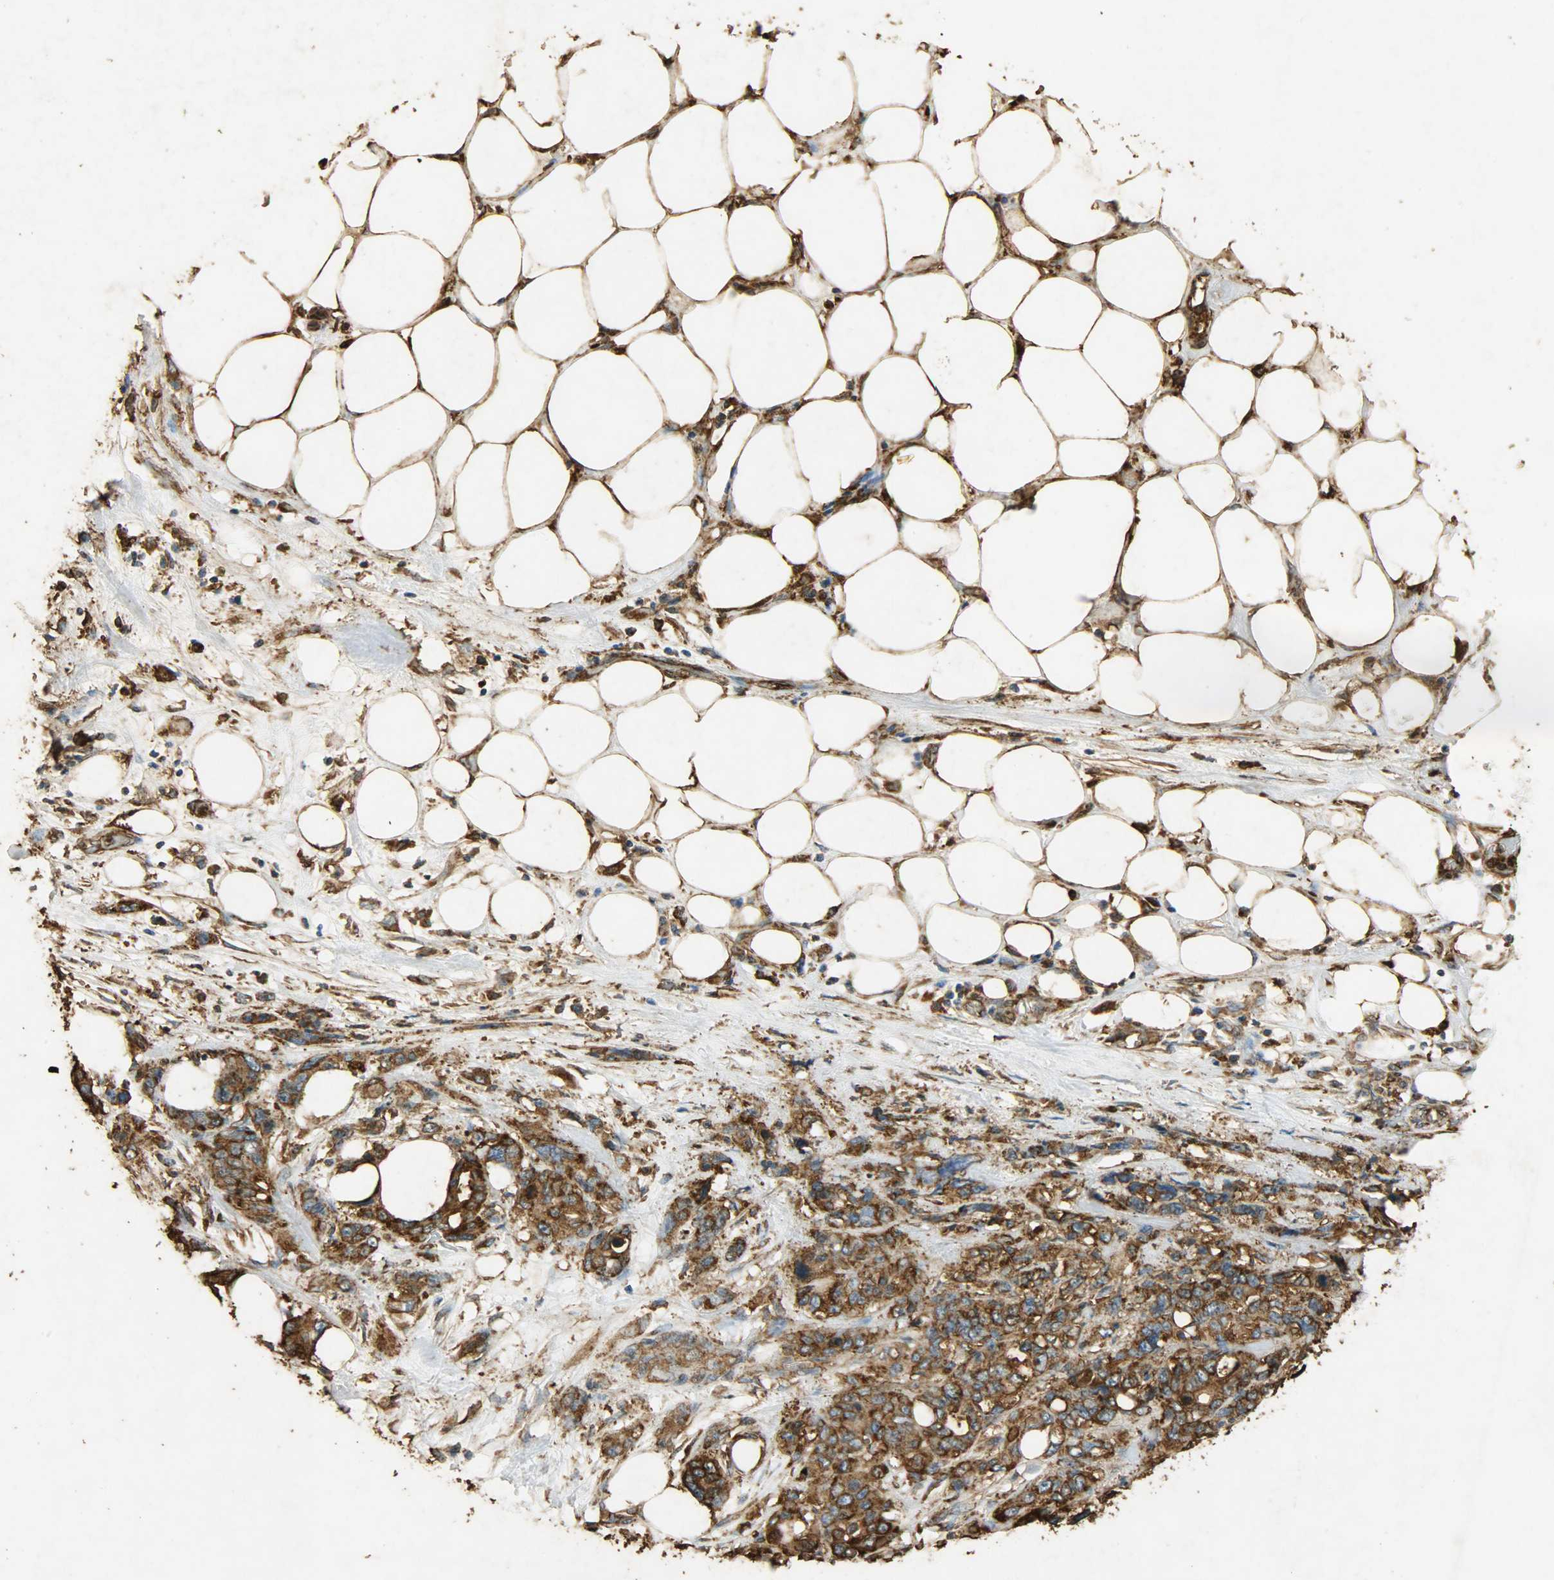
{"staining": {"intensity": "strong", "quantity": ">75%", "location": "cytoplasmic/membranous"}, "tissue": "pancreatic cancer", "cell_type": "Tumor cells", "image_type": "cancer", "snomed": [{"axis": "morphology", "description": "Adenocarcinoma, NOS"}, {"axis": "topography", "description": "Pancreas"}], "caption": "The image reveals staining of pancreatic adenocarcinoma, revealing strong cytoplasmic/membranous protein expression (brown color) within tumor cells.", "gene": "HSP90B1", "patient": {"sex": "male", "age": 46}}